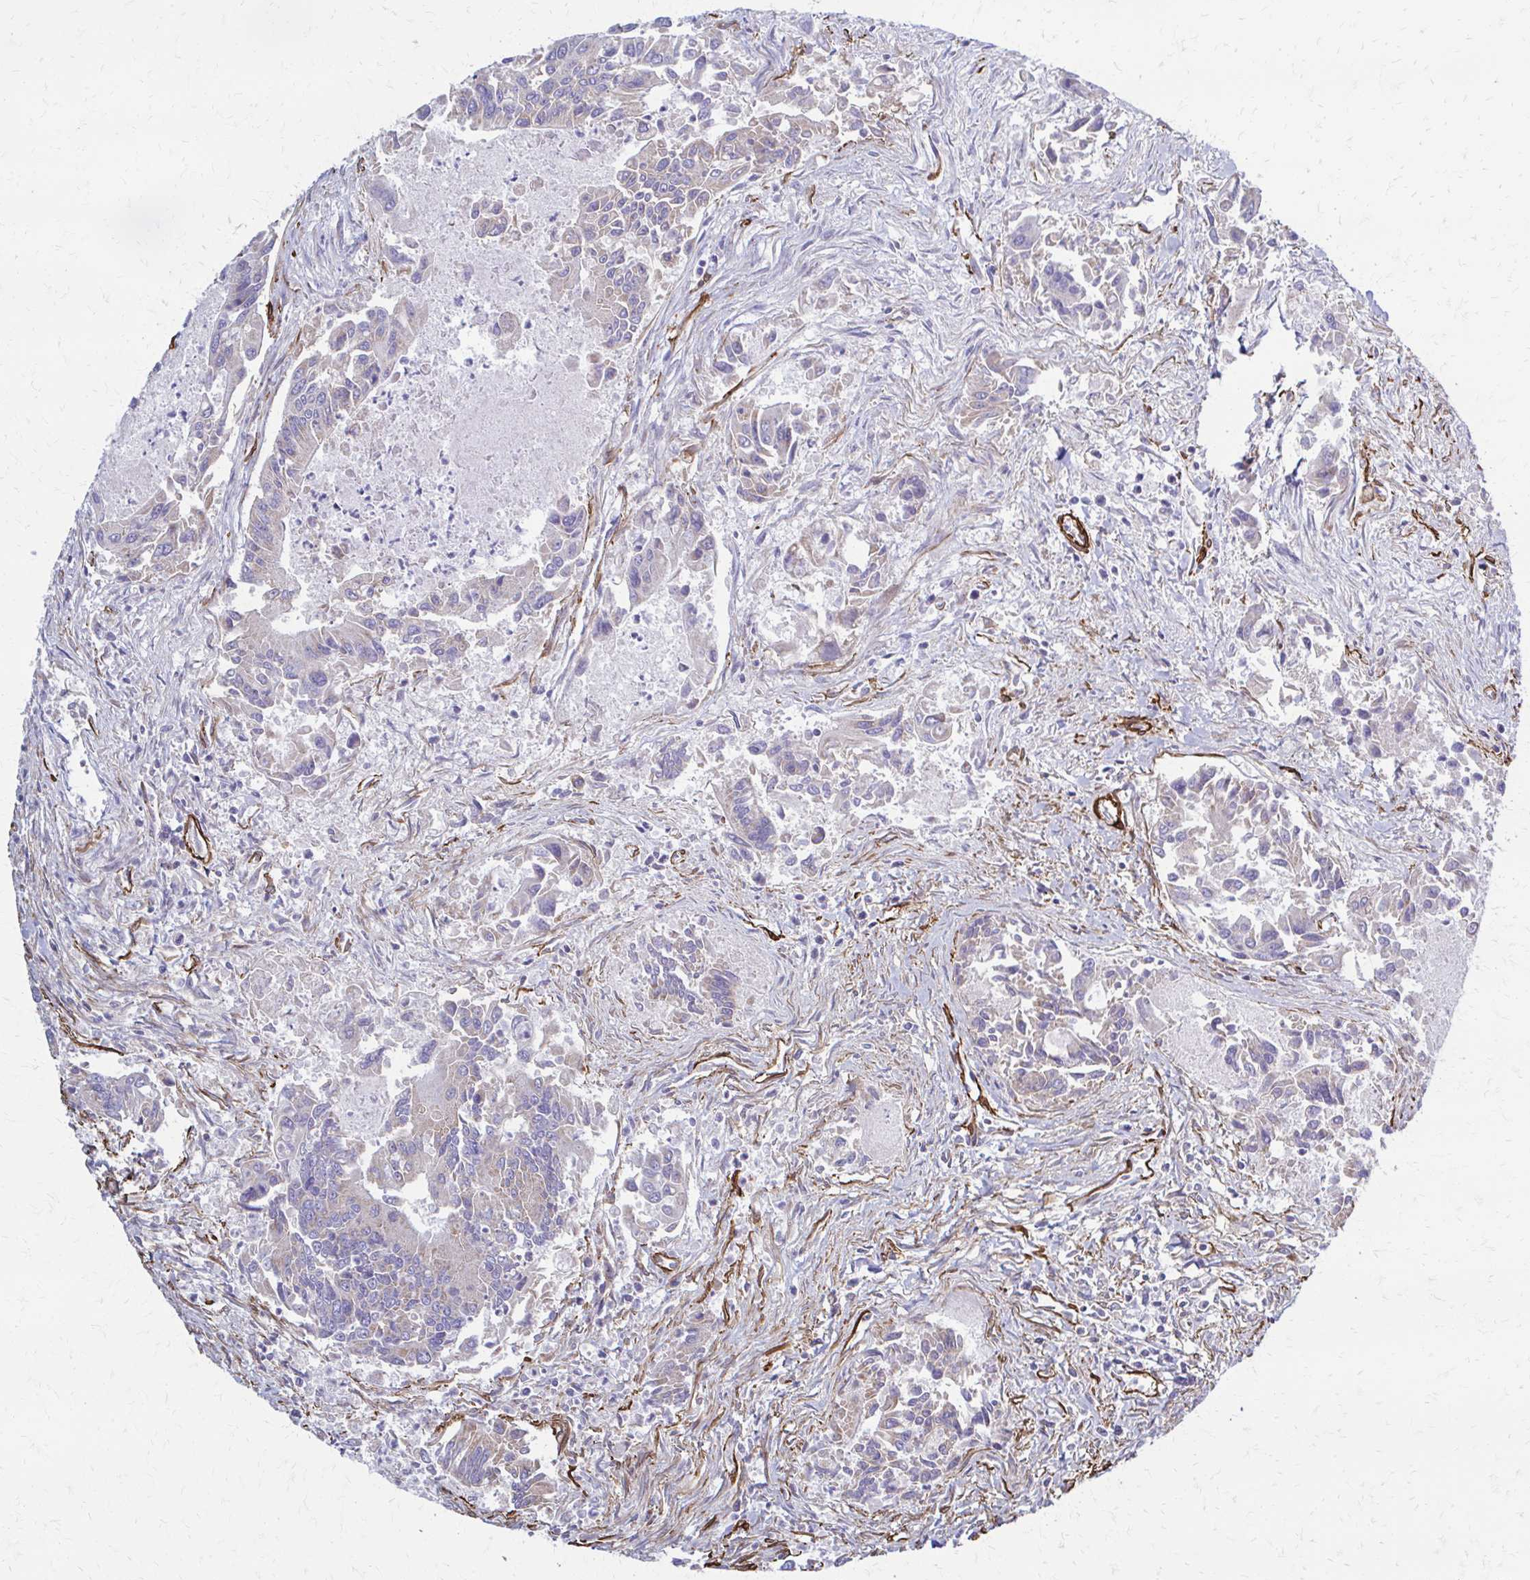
{"staining": {"intensity": "negative", "quantity": "none", "location": "none"}, "tissue": "colorectal cancer", "cell_type": "Tumor cells", "image_type": "cancer", "snomed": [{"axis": "morphology", "description": "Adenocarcinoma, NOS"}, {"axis": "topography", "description": "Colon"}], "caption": "This is a micrograph of immunohistochemistry (IHC) staining of adenocarcinoma (colorectal), which shows no staining in tumor cells. (Stains: DAB immunohistochemistry (IHC) with hematoxylin counter stain, Microscopy: brightfield microscopy at high magnification).", "gene": "TIMMDC1", "patient": {"sex": "female", "age": 67}}